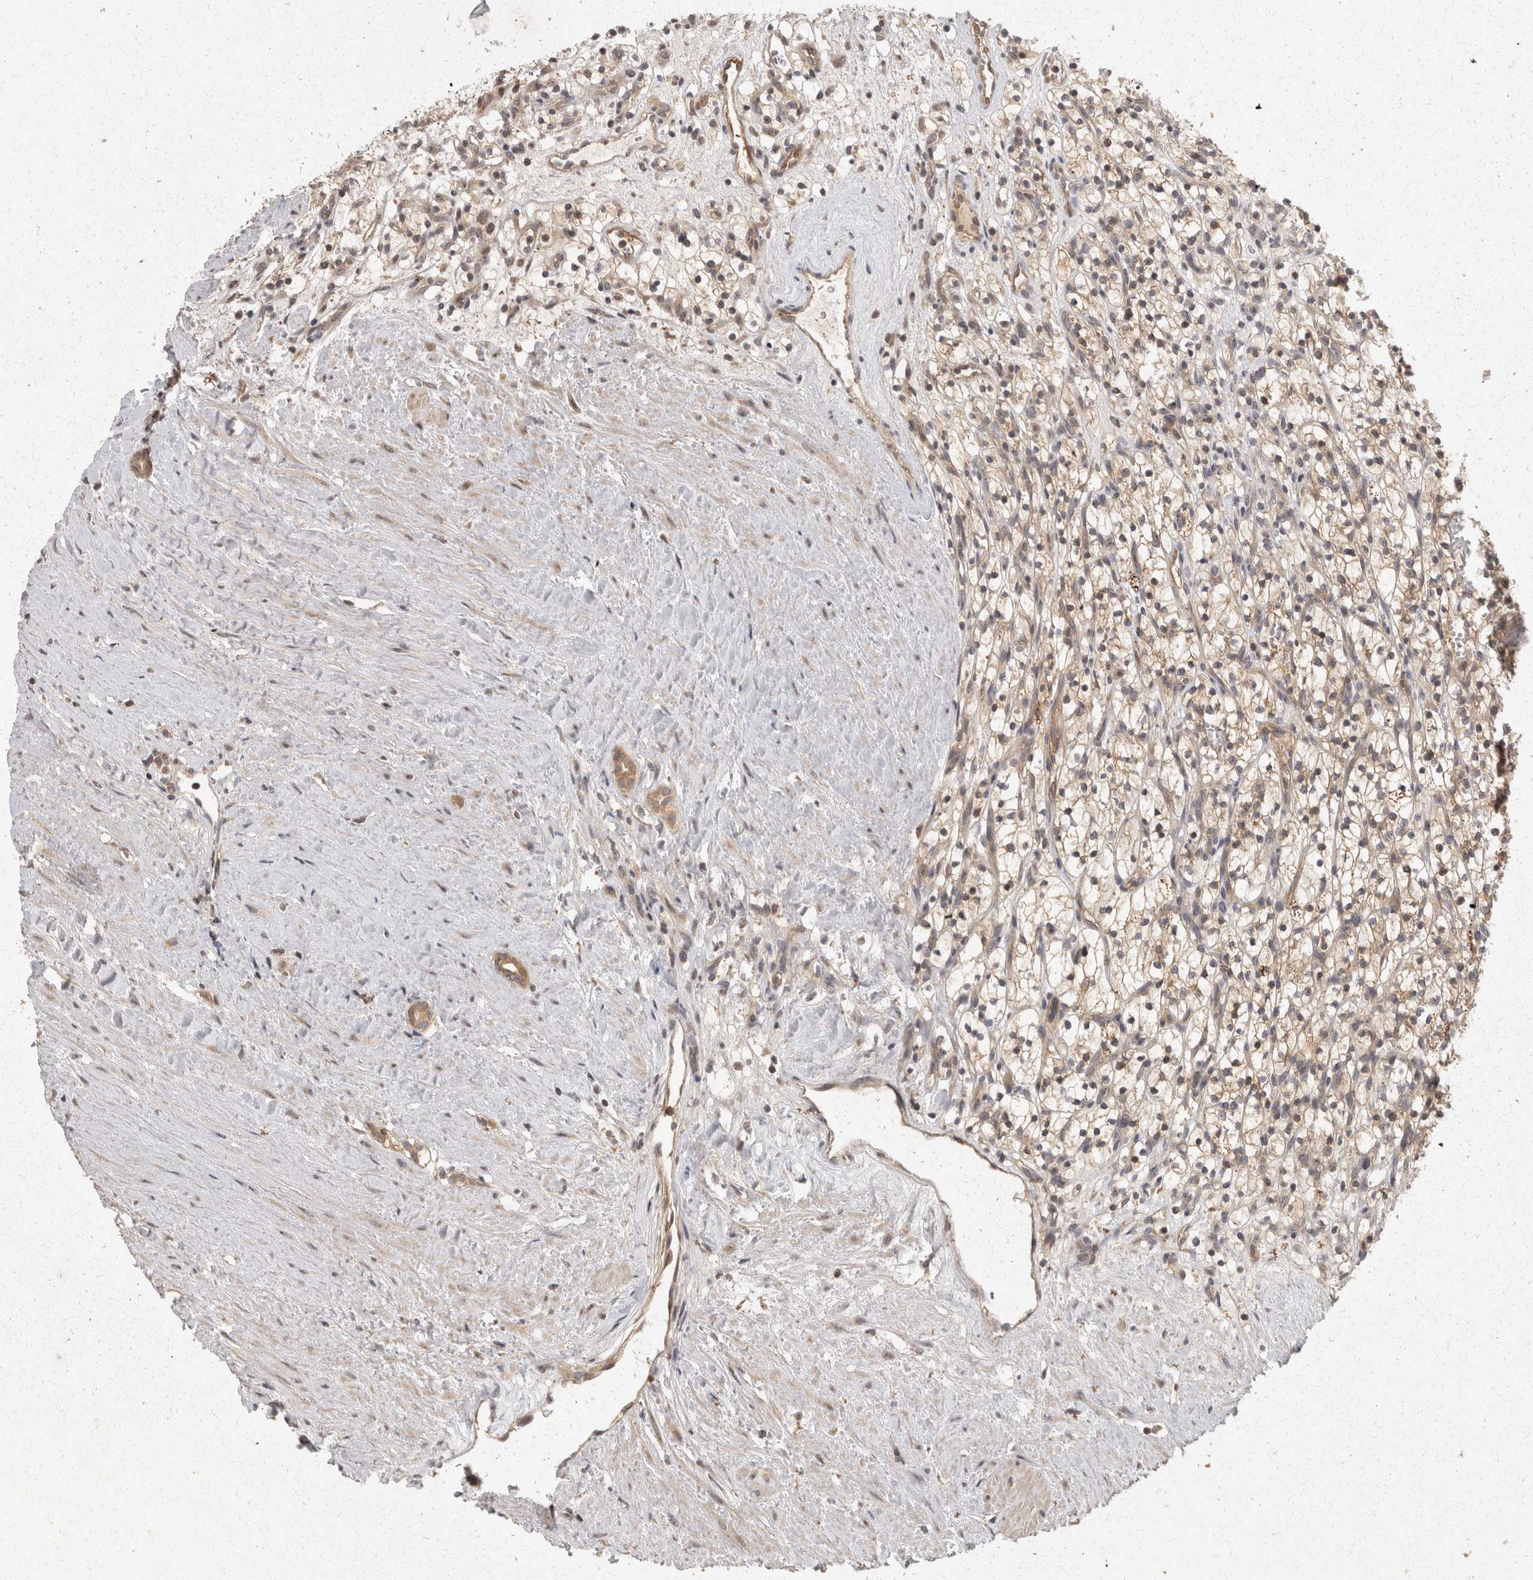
{"staining": {"intensity": "weak", "quantity": ">75%", "location": "cytoplasmic/membranous"}, "tissue": "renal cancer", "cell_type": "Tumor cells", "image_type": "cancer", "snomed": [{"axis": "morphology", "description": "Adenocarcinoma, NOS"}, {"axis": "topography", "description": "Kidney"}], "caption": "About >75% of tumor cells in human adenocarcinoma (renal) demonstrate weak cytoplasmic/membranous protein staining as visualized by brown immunohistochemical staining.", "gene": "ACAT2", "patient": {"sex": "female", "age": 57}}